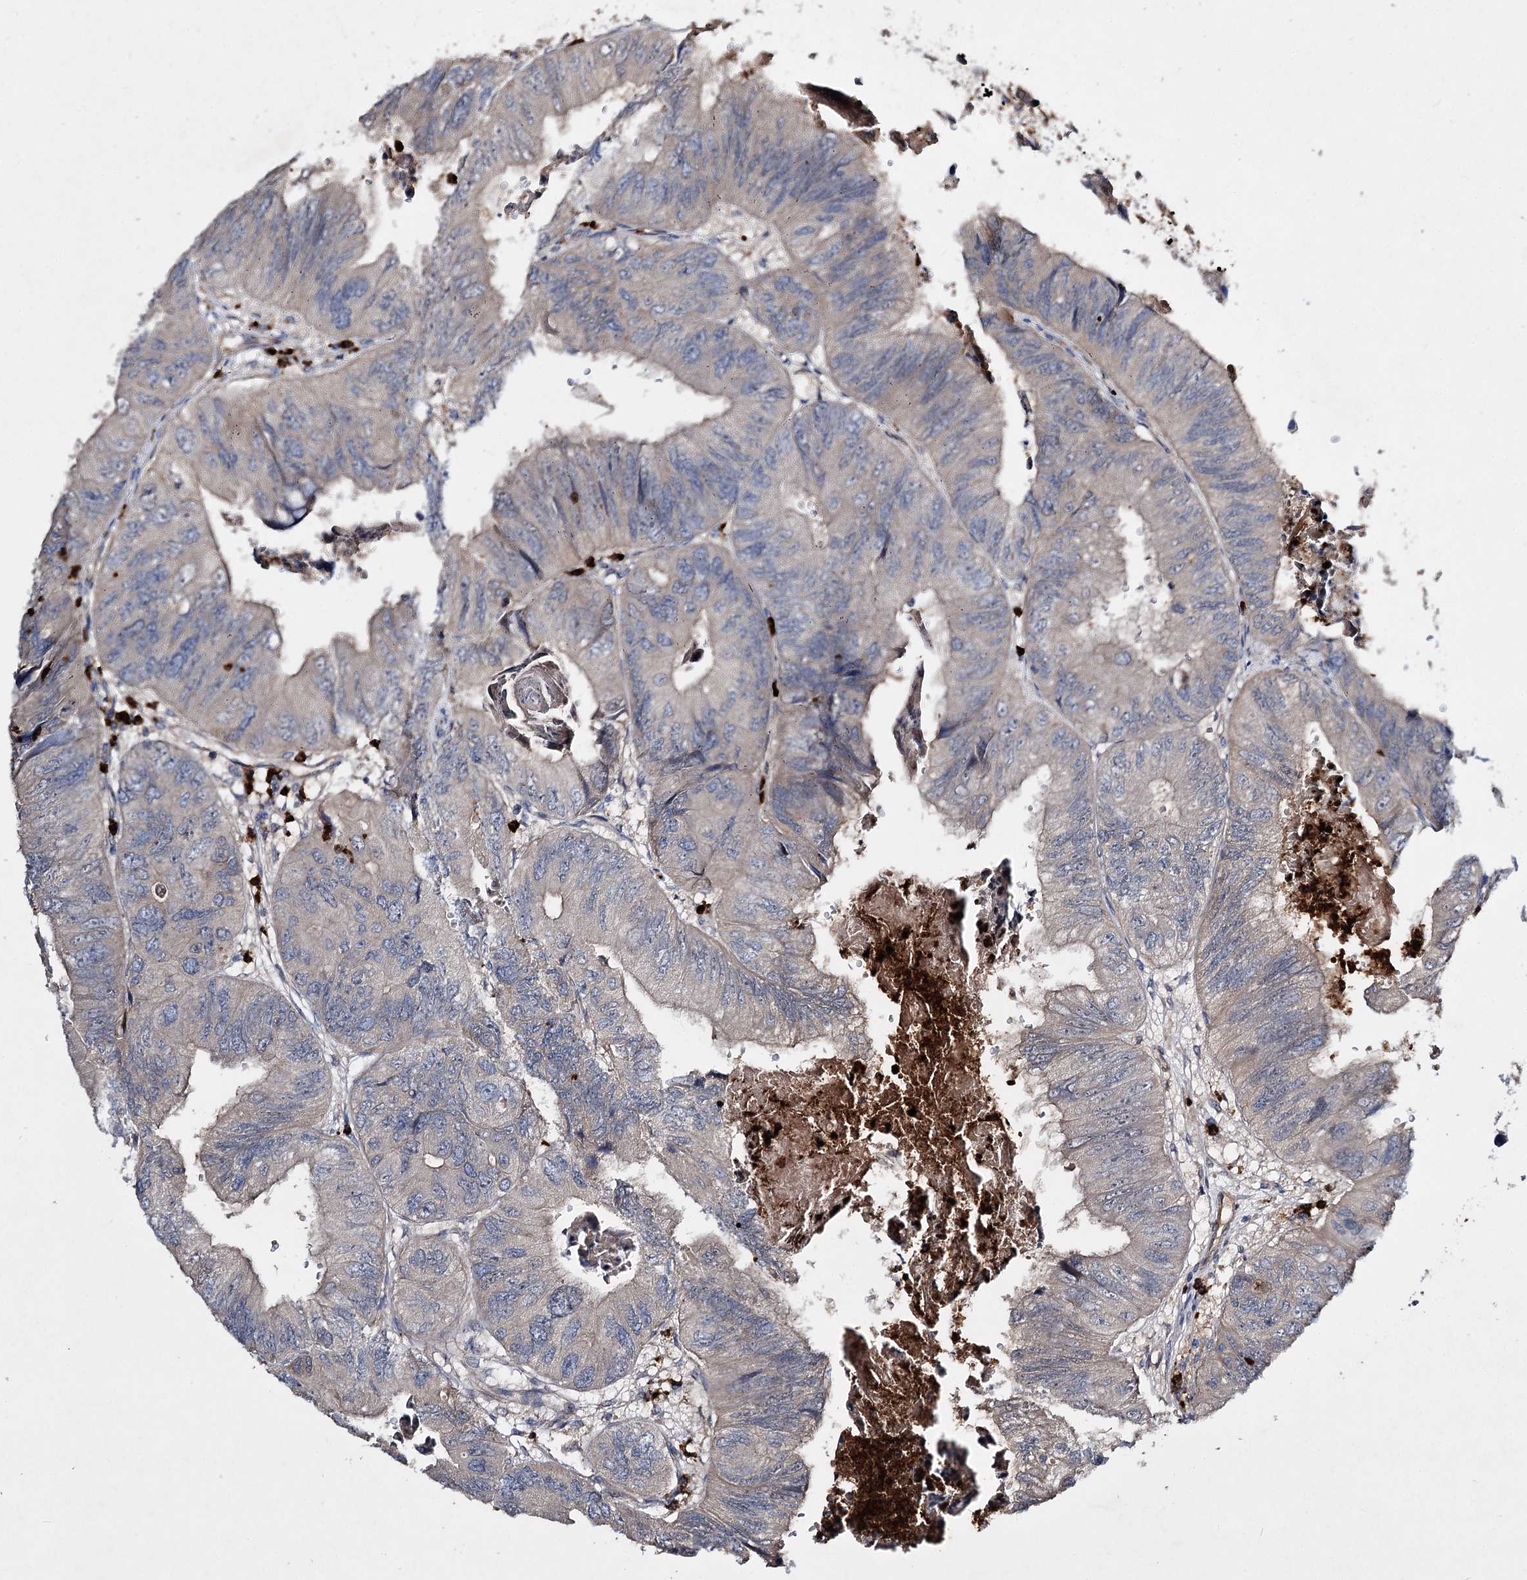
{"staining": {"intensity": "negative", "quantity": "none", "location": "none"}, "tissue": "colorectal cancer", "cell_type": "Tumor cells", "image_type": "cancer", "snomed": [{"axis": "morphology", "description": "Adenocarcinoma, NOS"}, {"axis": "topography", "description": "Rectum"}], "caption": "Tumor cells are negative for brown protein staining in colorectal cancer (adenocarcinoma).", "gene": "MINDY3", "patient": {"sex": "male", "age": 63}}